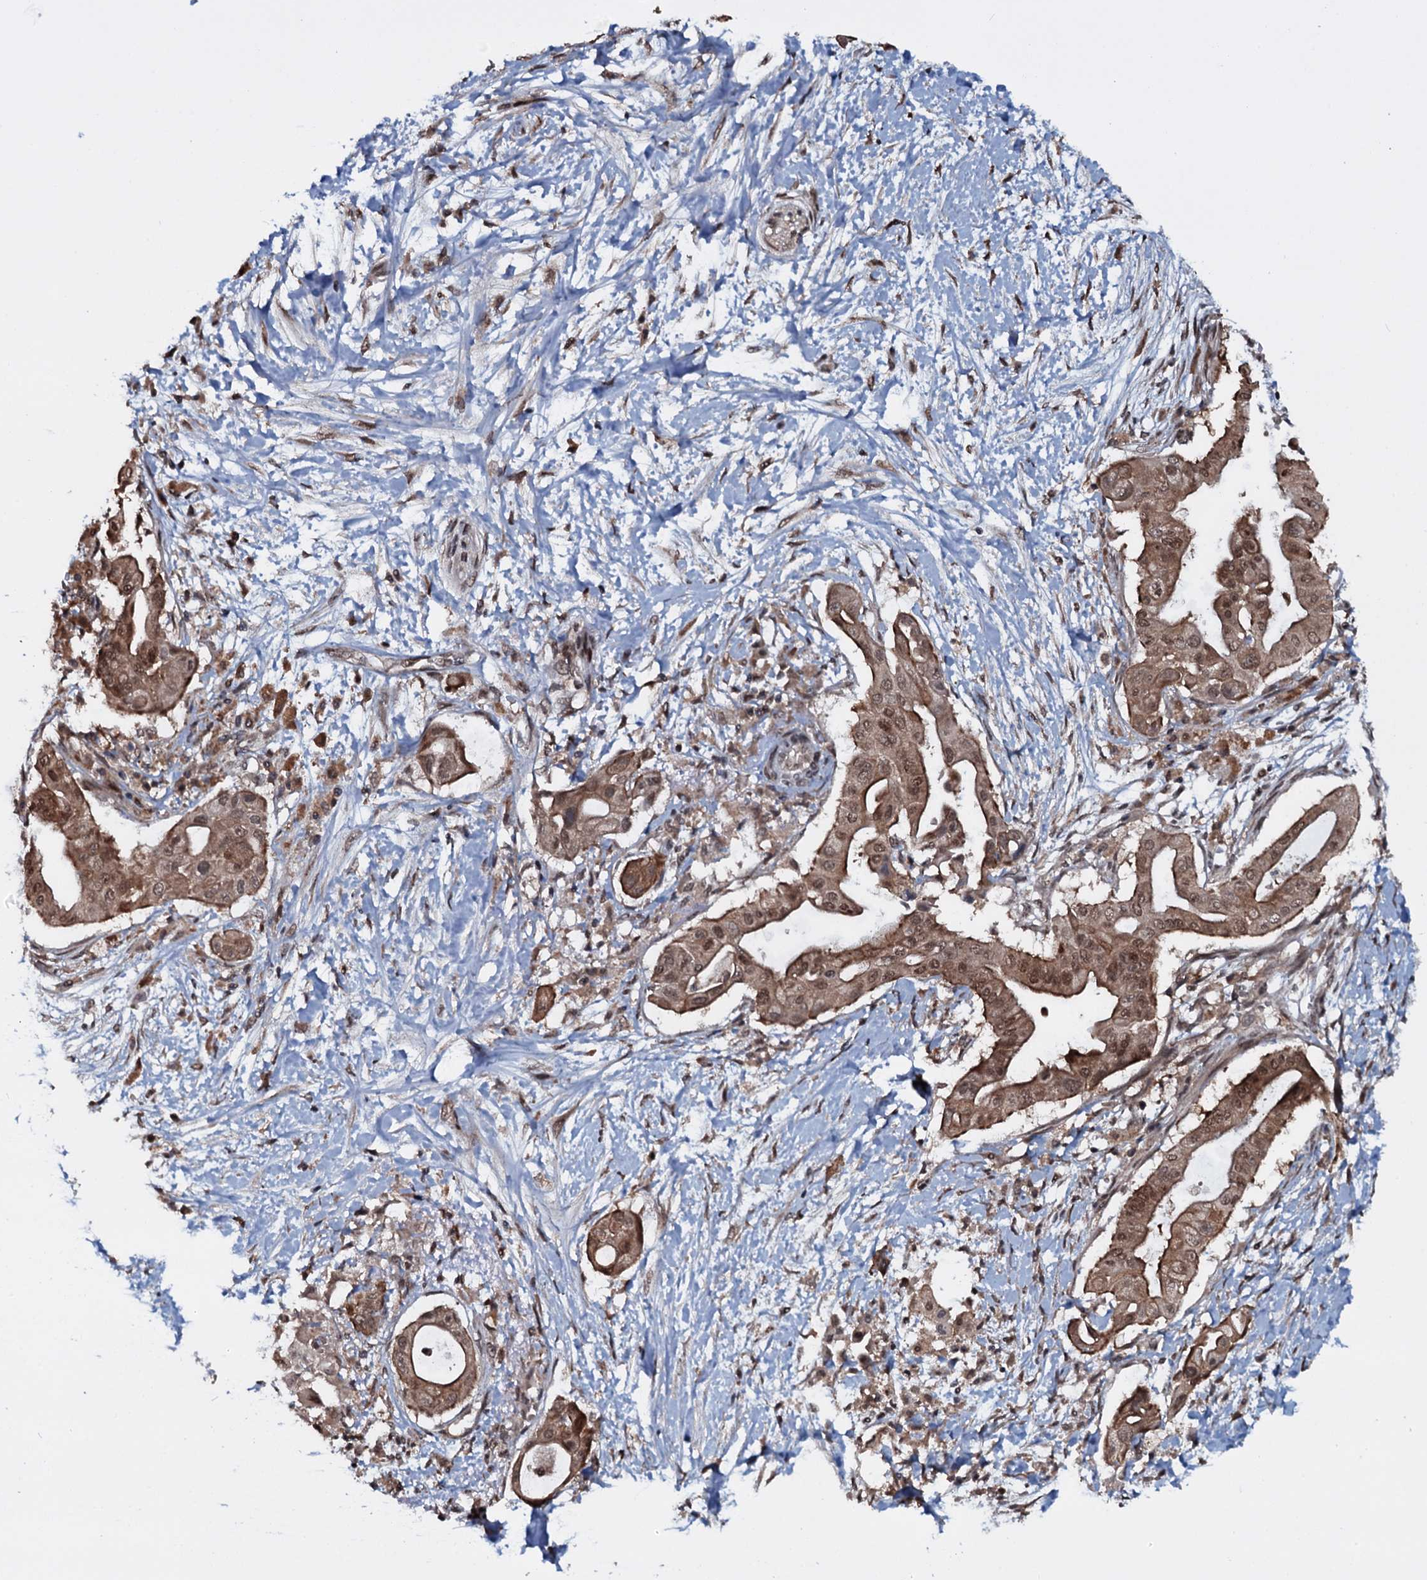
{"staining": {"intensity": "moderate", "quantity": ">75%", "location": "cytoplasmic/membranous,nuclear"}, "tissue": "pancreatic cancer", "cell_type": "Tumor cells", "image_type": "cancer", "snomed": [{"axis": "morphology", "description": "Adenocarcinoma, NOS"}, {"axis": "topography", "description": "Pancreas"}], "caption": "Human adenocarcinoma (pancreatic) stained for a protein (brown) displays moderate cytoplasmic/membranous and nuclear positive staining in approximately >75% of tumor cells.", "gene": "HDDC3", "patient": {"sex": "male", "age": 68}}